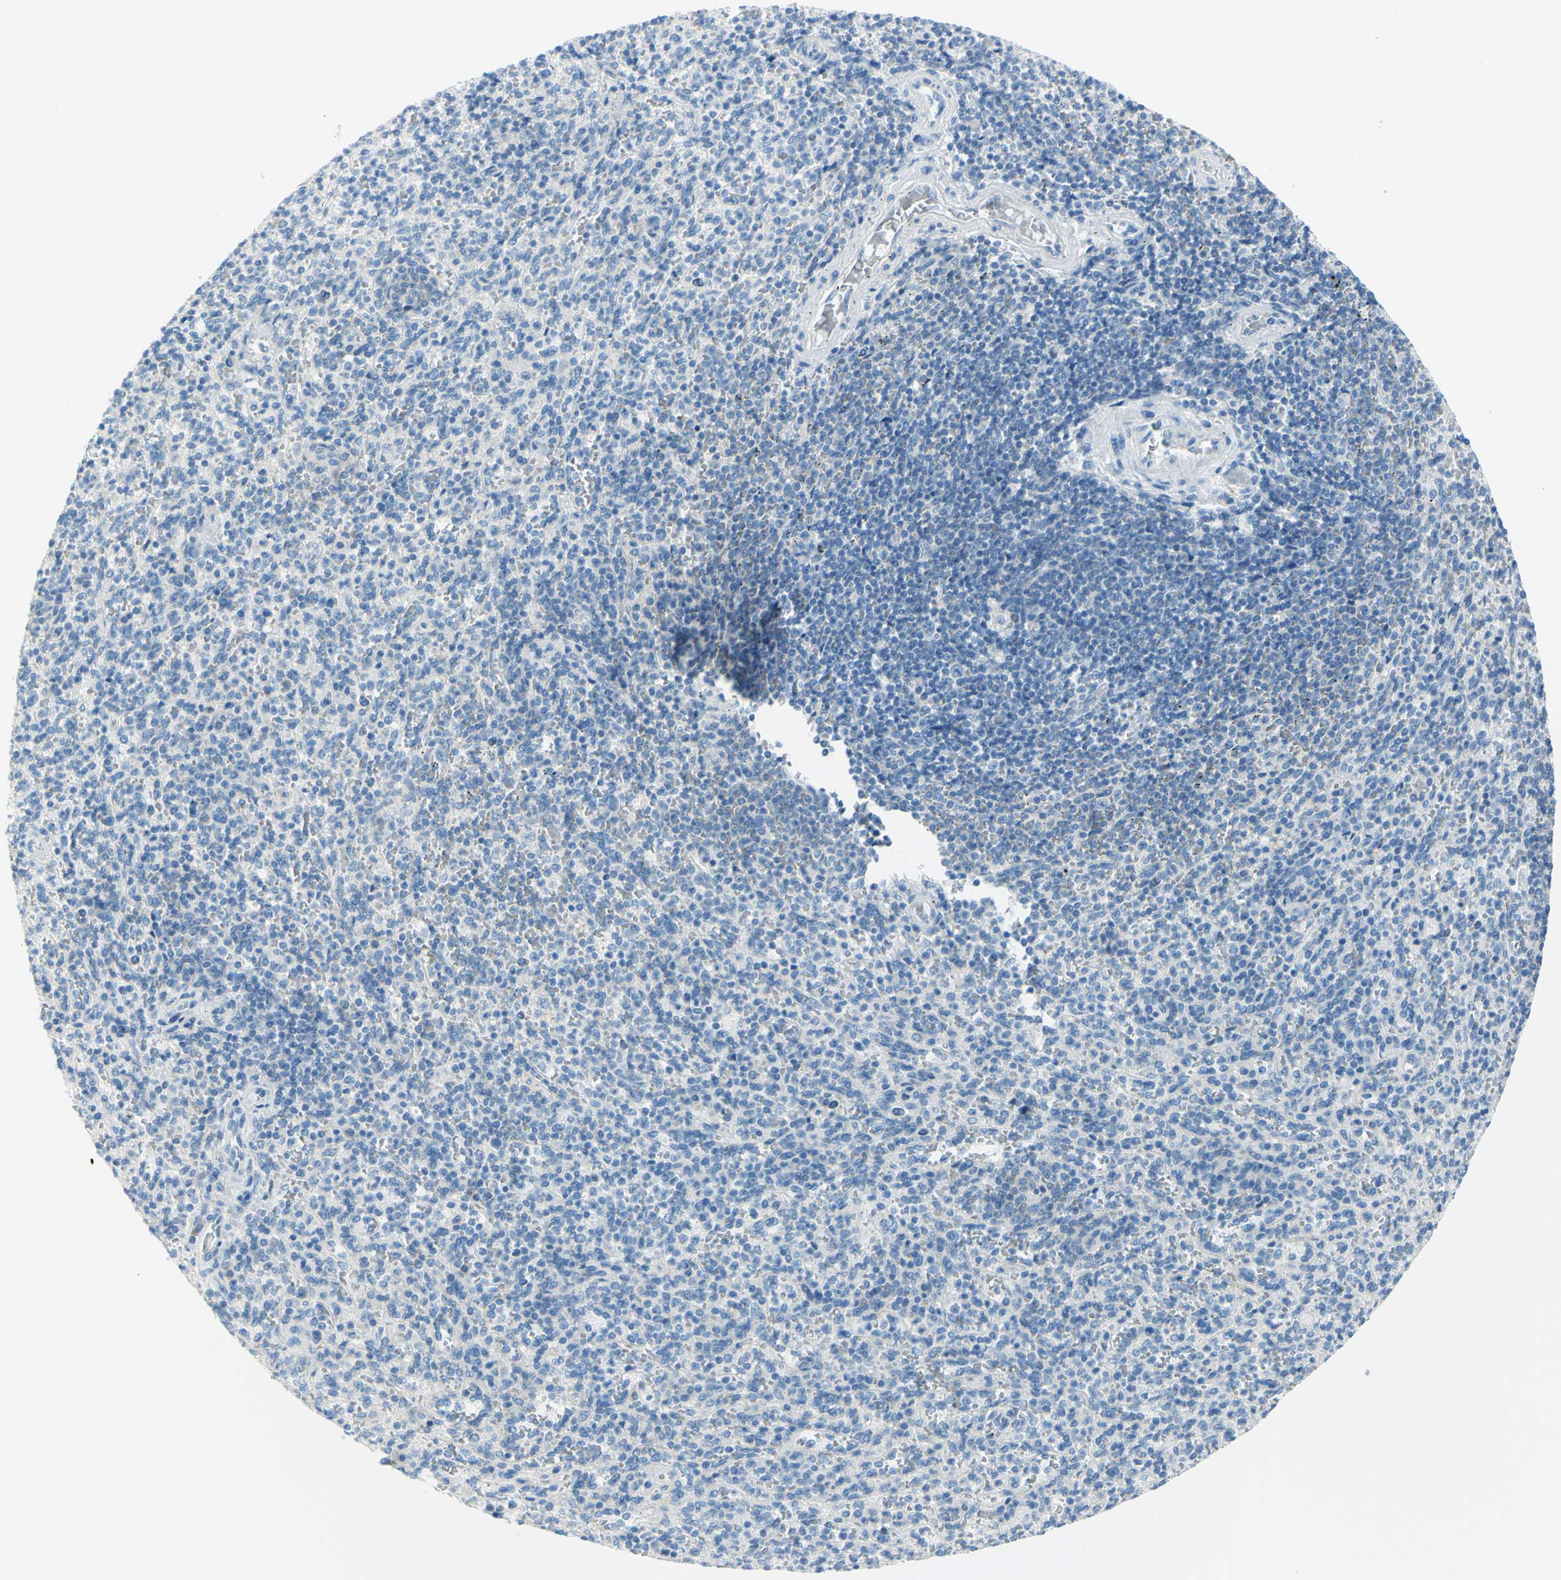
{"staining": {"intensity": "negative", "quantity": "none", "location": "none"}, "tissue": "spleen", "cell_type": "Cells in red pulp", "image_type": "normal", "snomed": [{"axis": "morphology", "description": "Normal tissue, NOS"}, {"axis": "topography", "description": "Spleen"}], "caption": "DAB immunohistochemical staining of benign spleen demonstrates no significant expression in cells in red pulp.", "gene": "FRMD4B", "patient": {"sex": "male", "age": 36}}